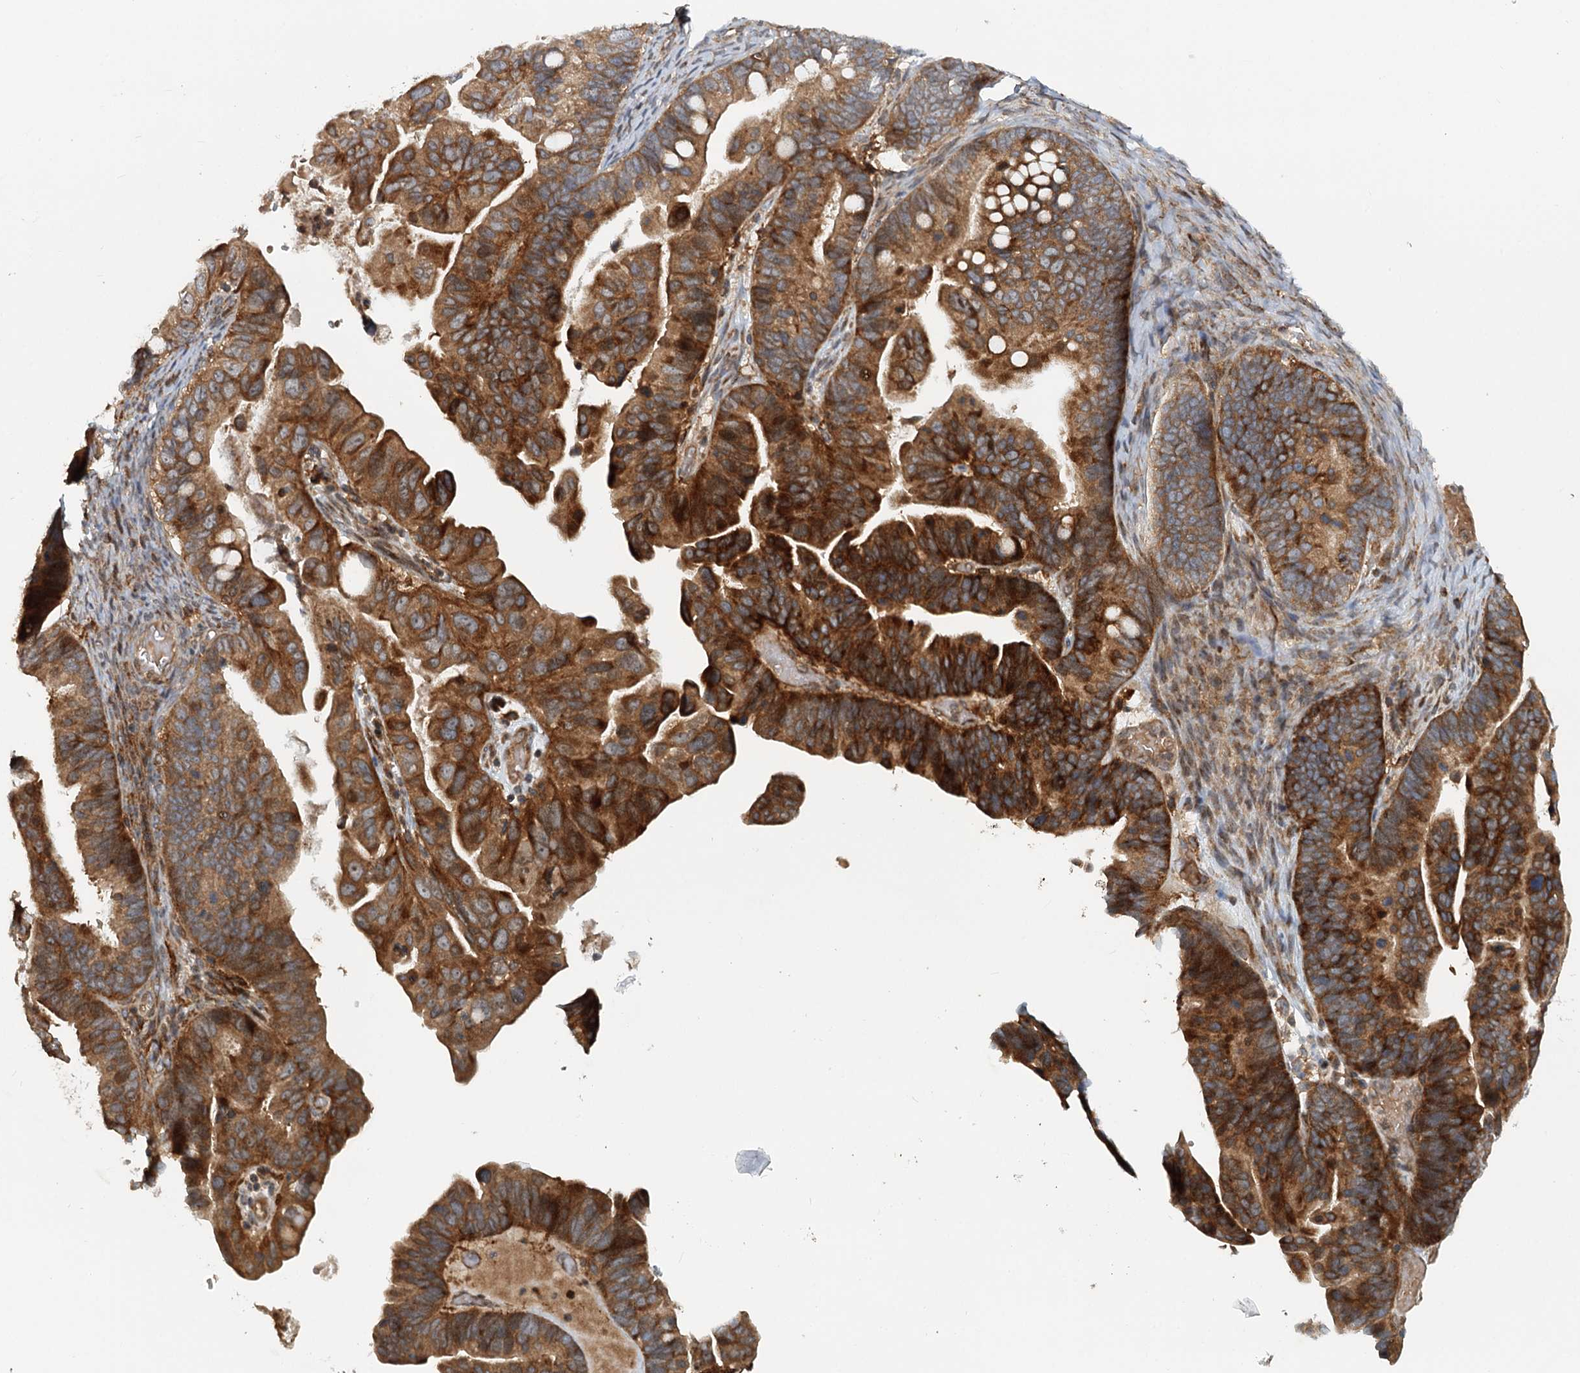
{"staining": {"intensity": "strong", "quantity": ">75%", "location": "cytoplasmic/membranous"}, "tissue": "ovarian cancer", "cell_type": "Tumor cells", "image_type": "cancer", "snomed": [{"axis": "morphology", "description": "Cystadenocarcinoma, serous, NOS"}, {"axis": "topography", "description": "Ovary"}], "caption": "Protein analysis of ovarian serous cystadenocarcinoma tissue shows strong cytoplasmic/membranous staining in about >75% of tumor cells.", "gene": "RNF111", "patient": {"sex": "female", "age": 56}}